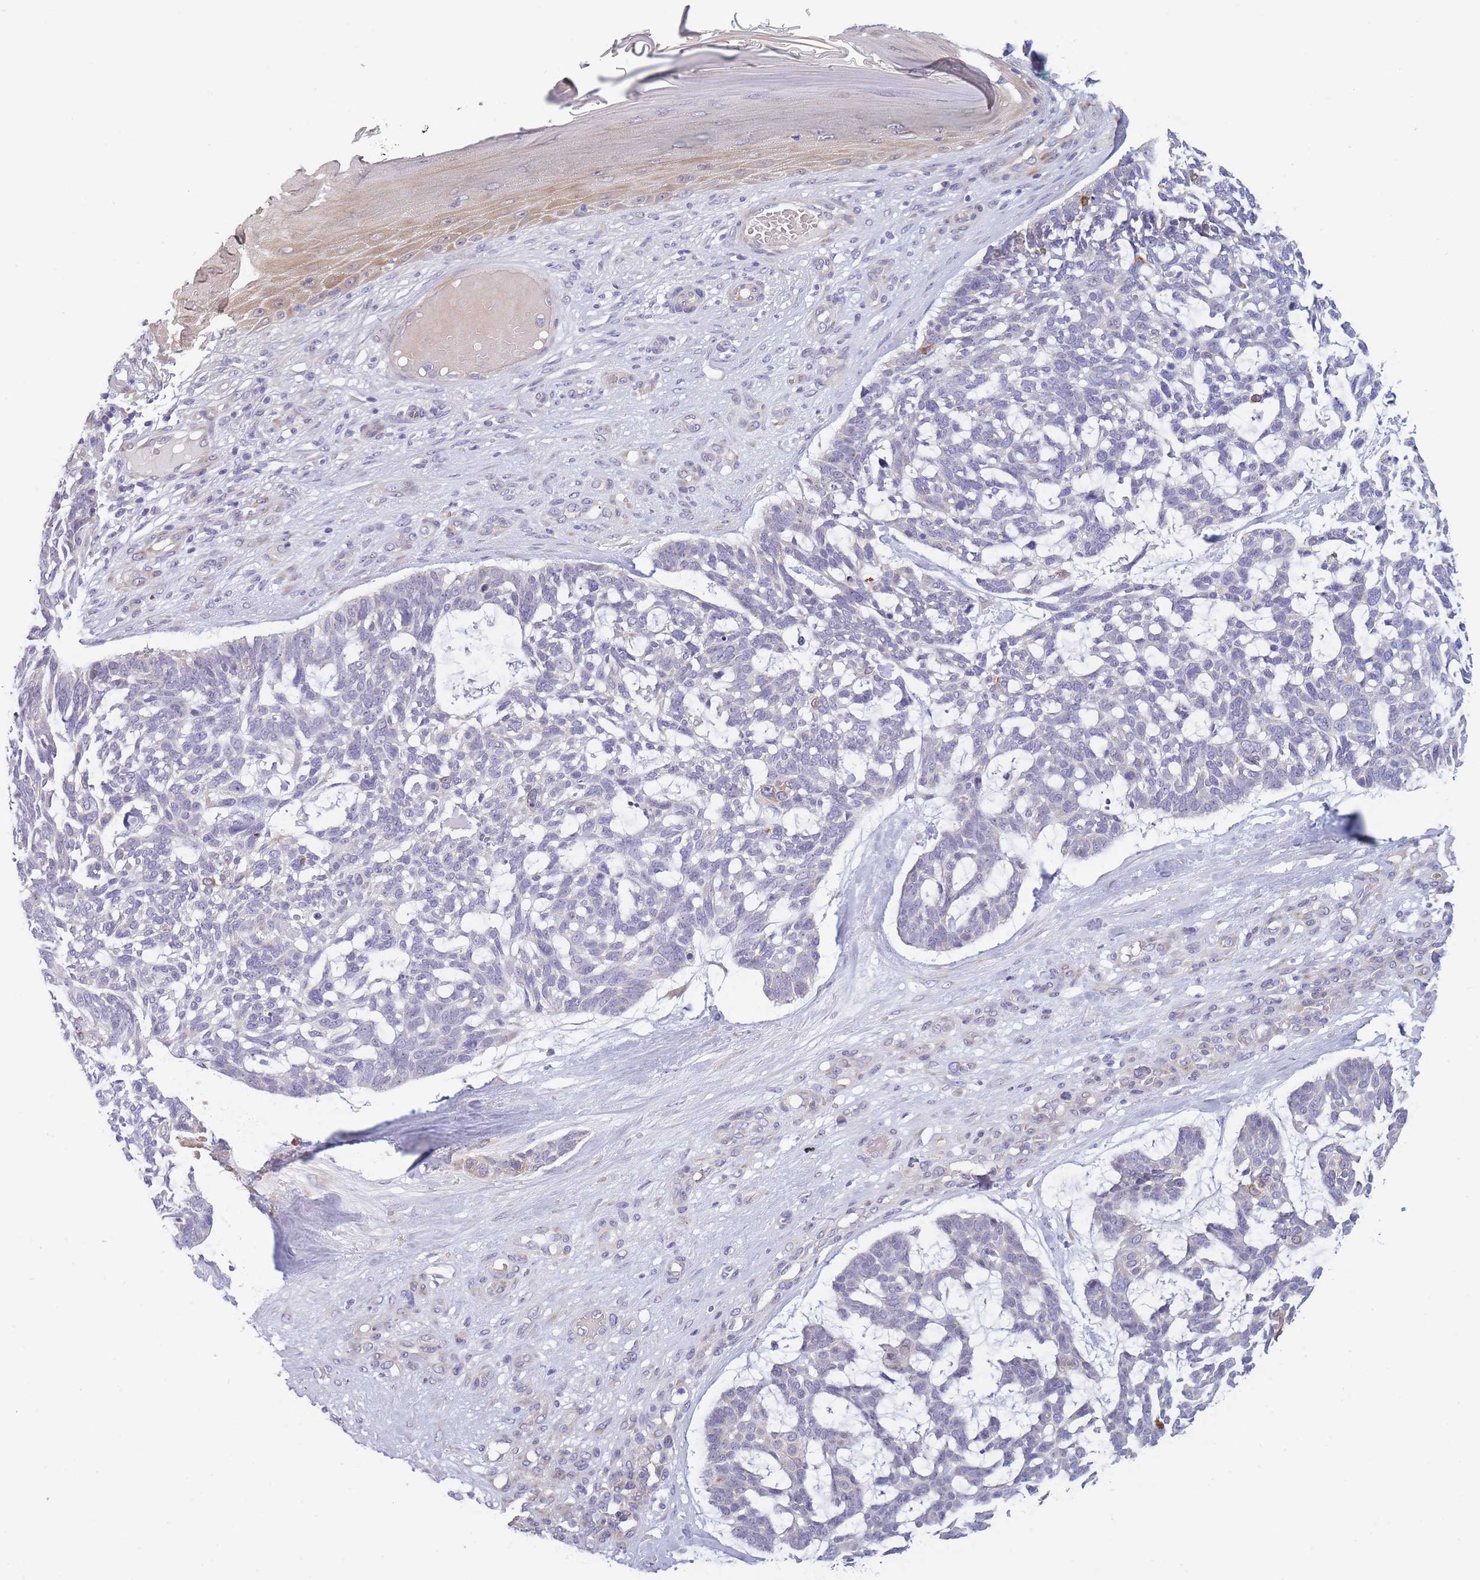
{"staining": {"intensity": "negative", "quantity": "none", "location": "none"}, "tissue": "skin cancer", "cell_type": "Tumor cells", "image_type": "cancer", "snomed": [{"axis": "morphology", "description": "Basal cell carcinoma"}, {"axis": "topography", "description": "Skin"}], "caption": "Basal cell carcinoma (skin) was stained to show a protein in brown. There is no significant positivity in tumor cells. (IHC, brightfield microscopy, high magnification).", "gene": "NDUFAF6", "patient": {"sex": "male", "age": 88}}